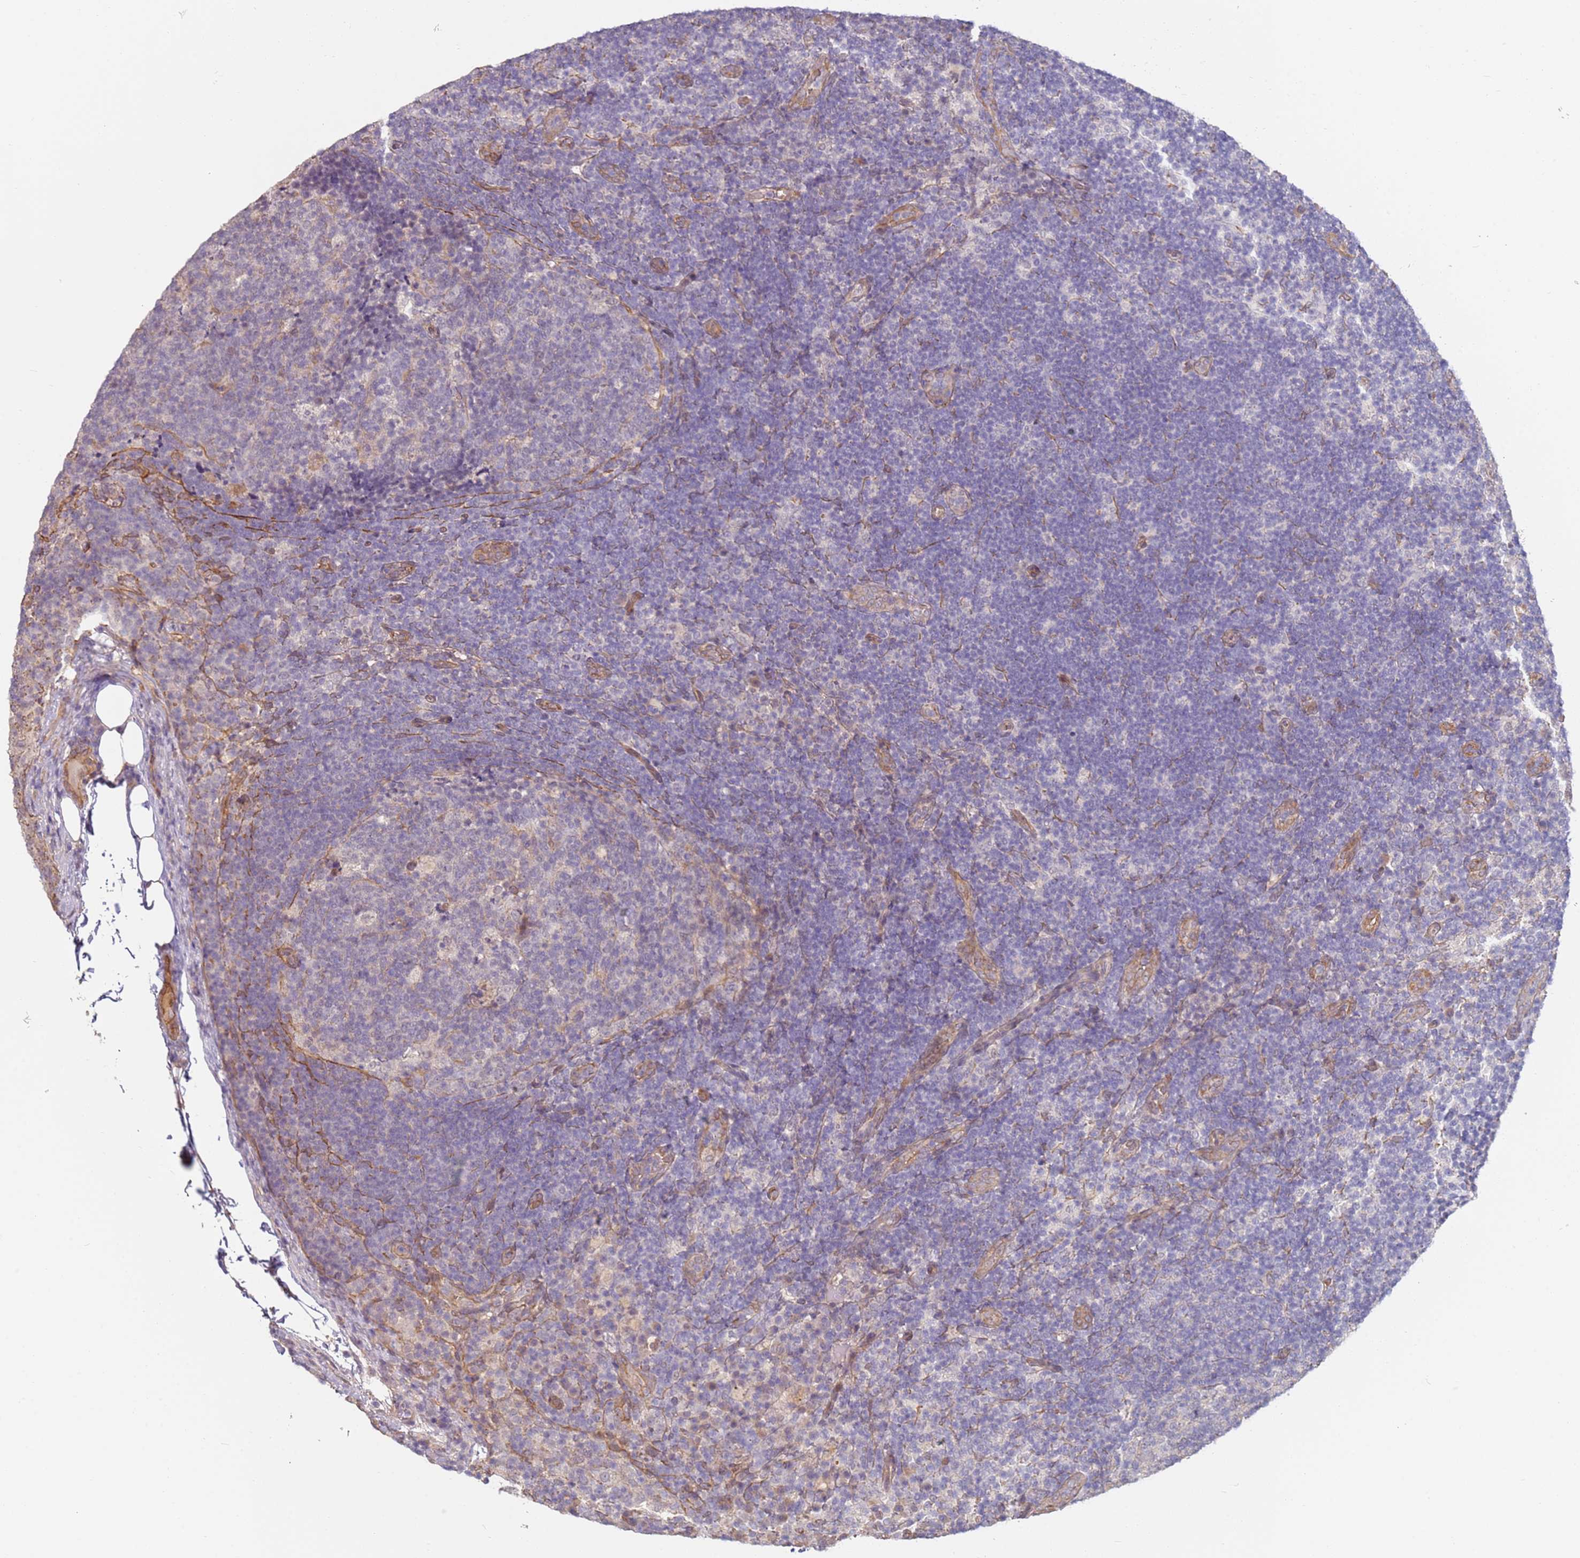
{"staining": {"intensity": "negative", "quantity": "none", "location": "none"}, "tissue": "lymph node", "cell_type": "Germinal center cells", "image_type": "normal", "snomed": [{"axis": "morphology", "description": "Normal tissue, NOS"}, {"axis": "topography", "description": "Lymph node"}], "caption": "High power microscopy histopathology image of an immunohistochemistry (IHC) histopathology image of normal lymph node, revealing no significant staining in germinal center cells.", "gene": "WDR93", "patient": {"sex": "female", "age": 31}}